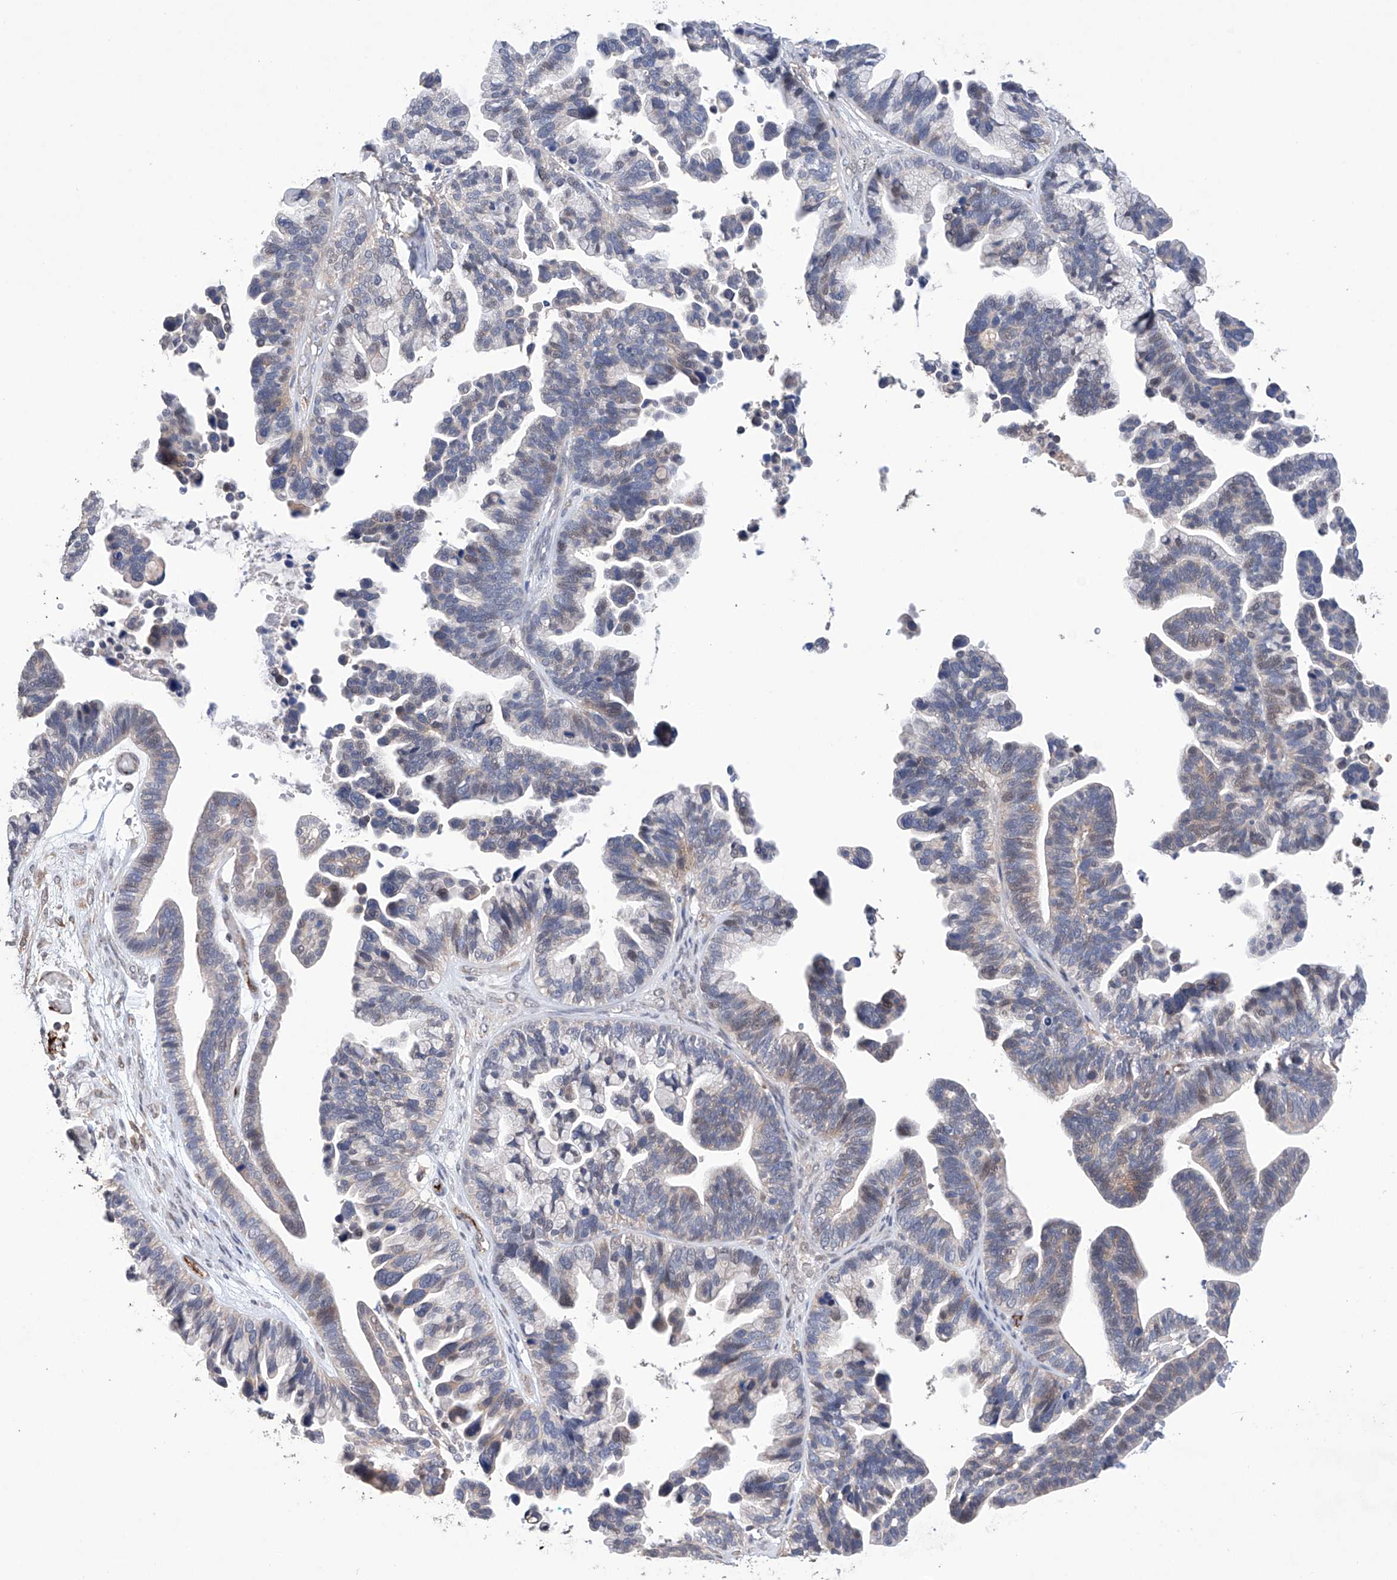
{"staining": {"intensity": "weak", "quantity": "<25%", "location": "cytoplasmic/membranous,nuclear"}, "tissue": "ovarian cancer", "cell_type": "Tumor cells", "image_type": "cancer", "snomed": [{"axis": "morphology", "description": "Cystadenocarcinoma, serous, NOS"}, {"axis": "topography", "description": "Ovary"}], "caption": "Tumor cells are negative for protein expression in human ovarian serous cystadenocarcinoma. Brightfield microscopy of immunohistochemistry (IHC) stained with DAB (3,3'-diaminobenzidine) (brown) and hematoxylin (blue), captured at high magnification.", "gene": "AFG1L", "patient": {"sex": "female", "age": 56}}